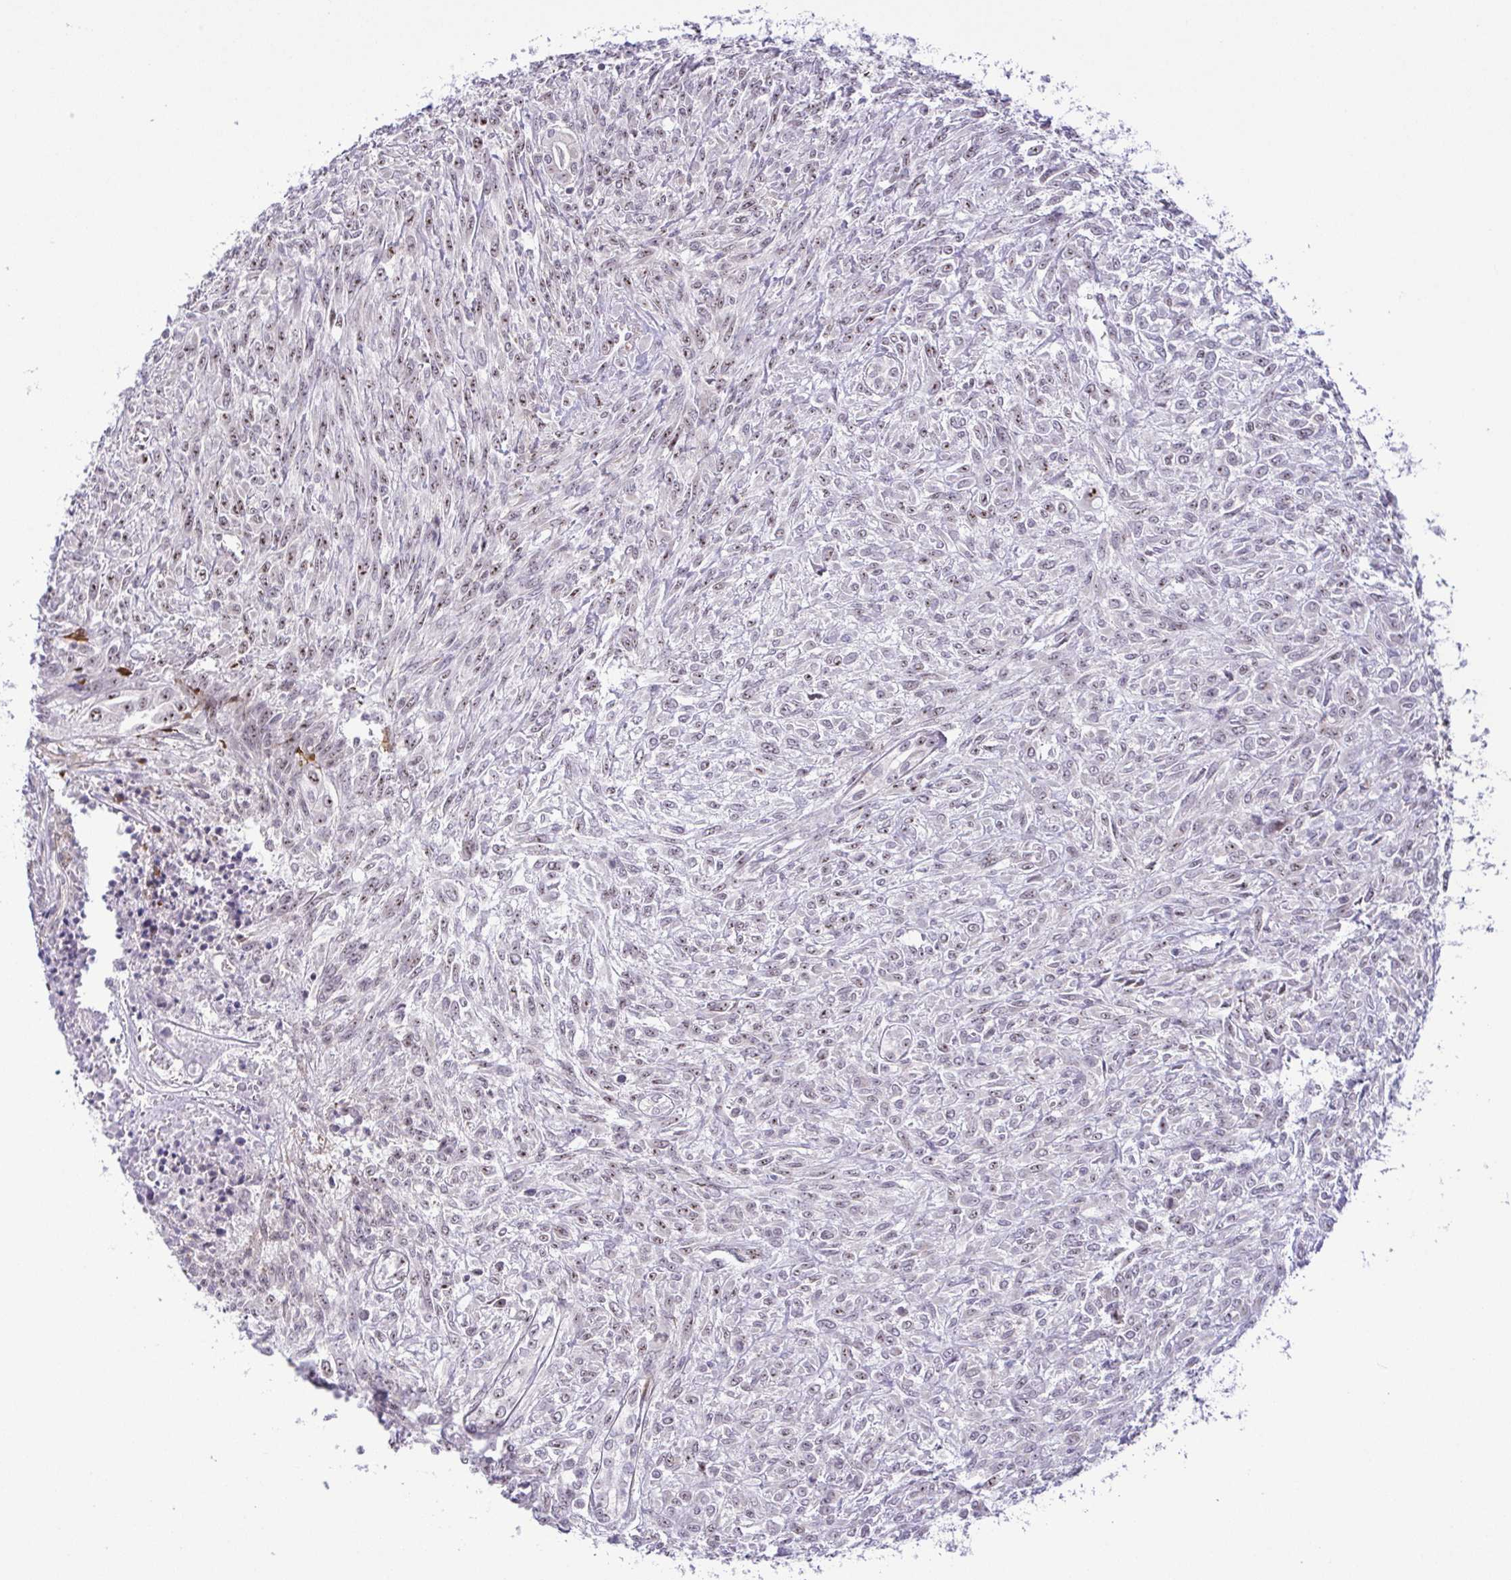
{"staining": {"intensity": "weak", "quantity": "25%-75%", "location": "nuclear"}, "tissue": "renal cancer", "cell_type": "Tumor cells", "image_type": "cancer", "snomed": [{"axis": "morphology", "description": "Adenocarcinoma, NOS"}, {"axis": "topography", "description": "Kidney"}], "caption": "Brown immunohistochemical staining in renal cancer shows weak nuclear expression in approximately 25%-75% of tumor cells.", "gene": "RSL24D1", "patient": {"sex": "male", "age": 58}}